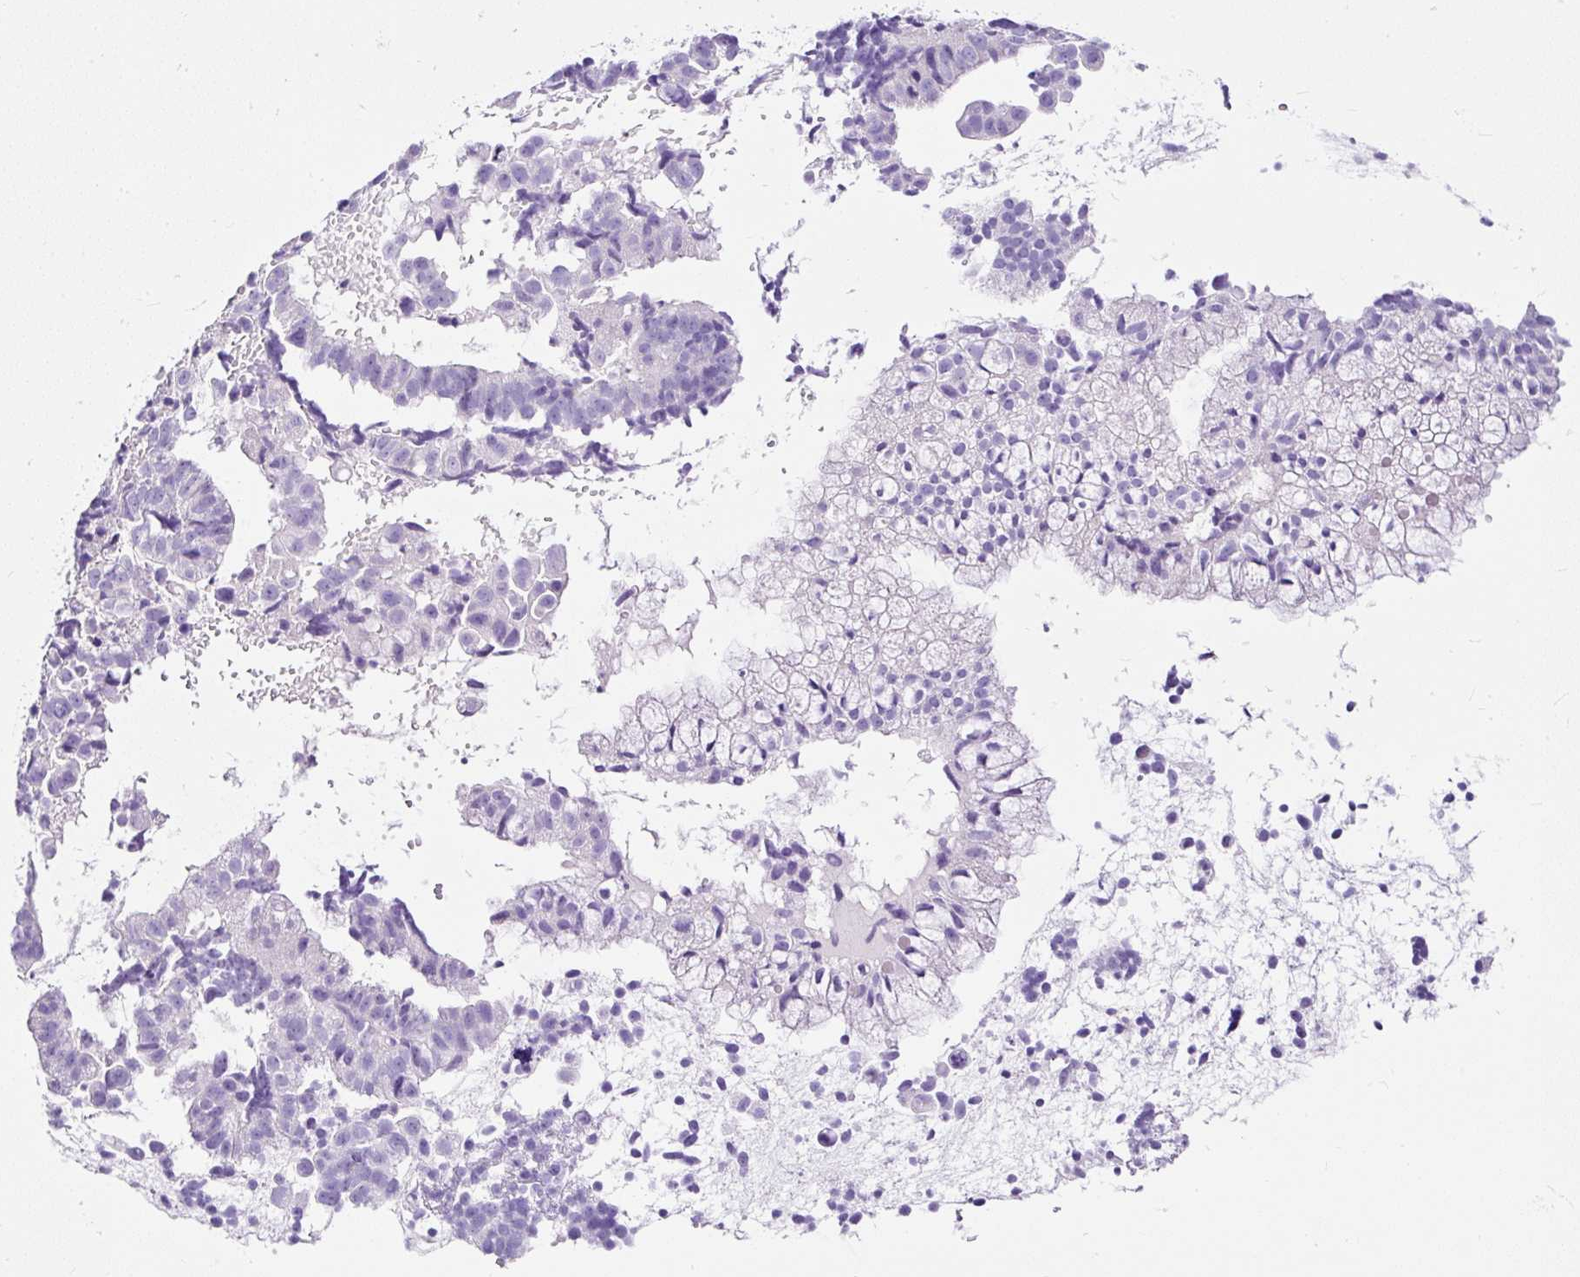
{"staining": {"intensity": "negative", "quantity": "none", "location": "none"}, "tissue": "endometrial cancer", "cell_type": "Tumor cells", "image_type": "cancer", "snomed": [{"axis": "morphology", "description": "Adenocarcinoma, NOS"}, {"axis": "topography", "description": "Endometrium"}], "caption": "Endometrial cancer was stained to show a protein in brown. There is no significant expression in tumor cells. (Immunohistochemistry, brightfield microscopy, high magnification).", "gene": "STOX2", "patient": {"sex": "female", "age": 76}}